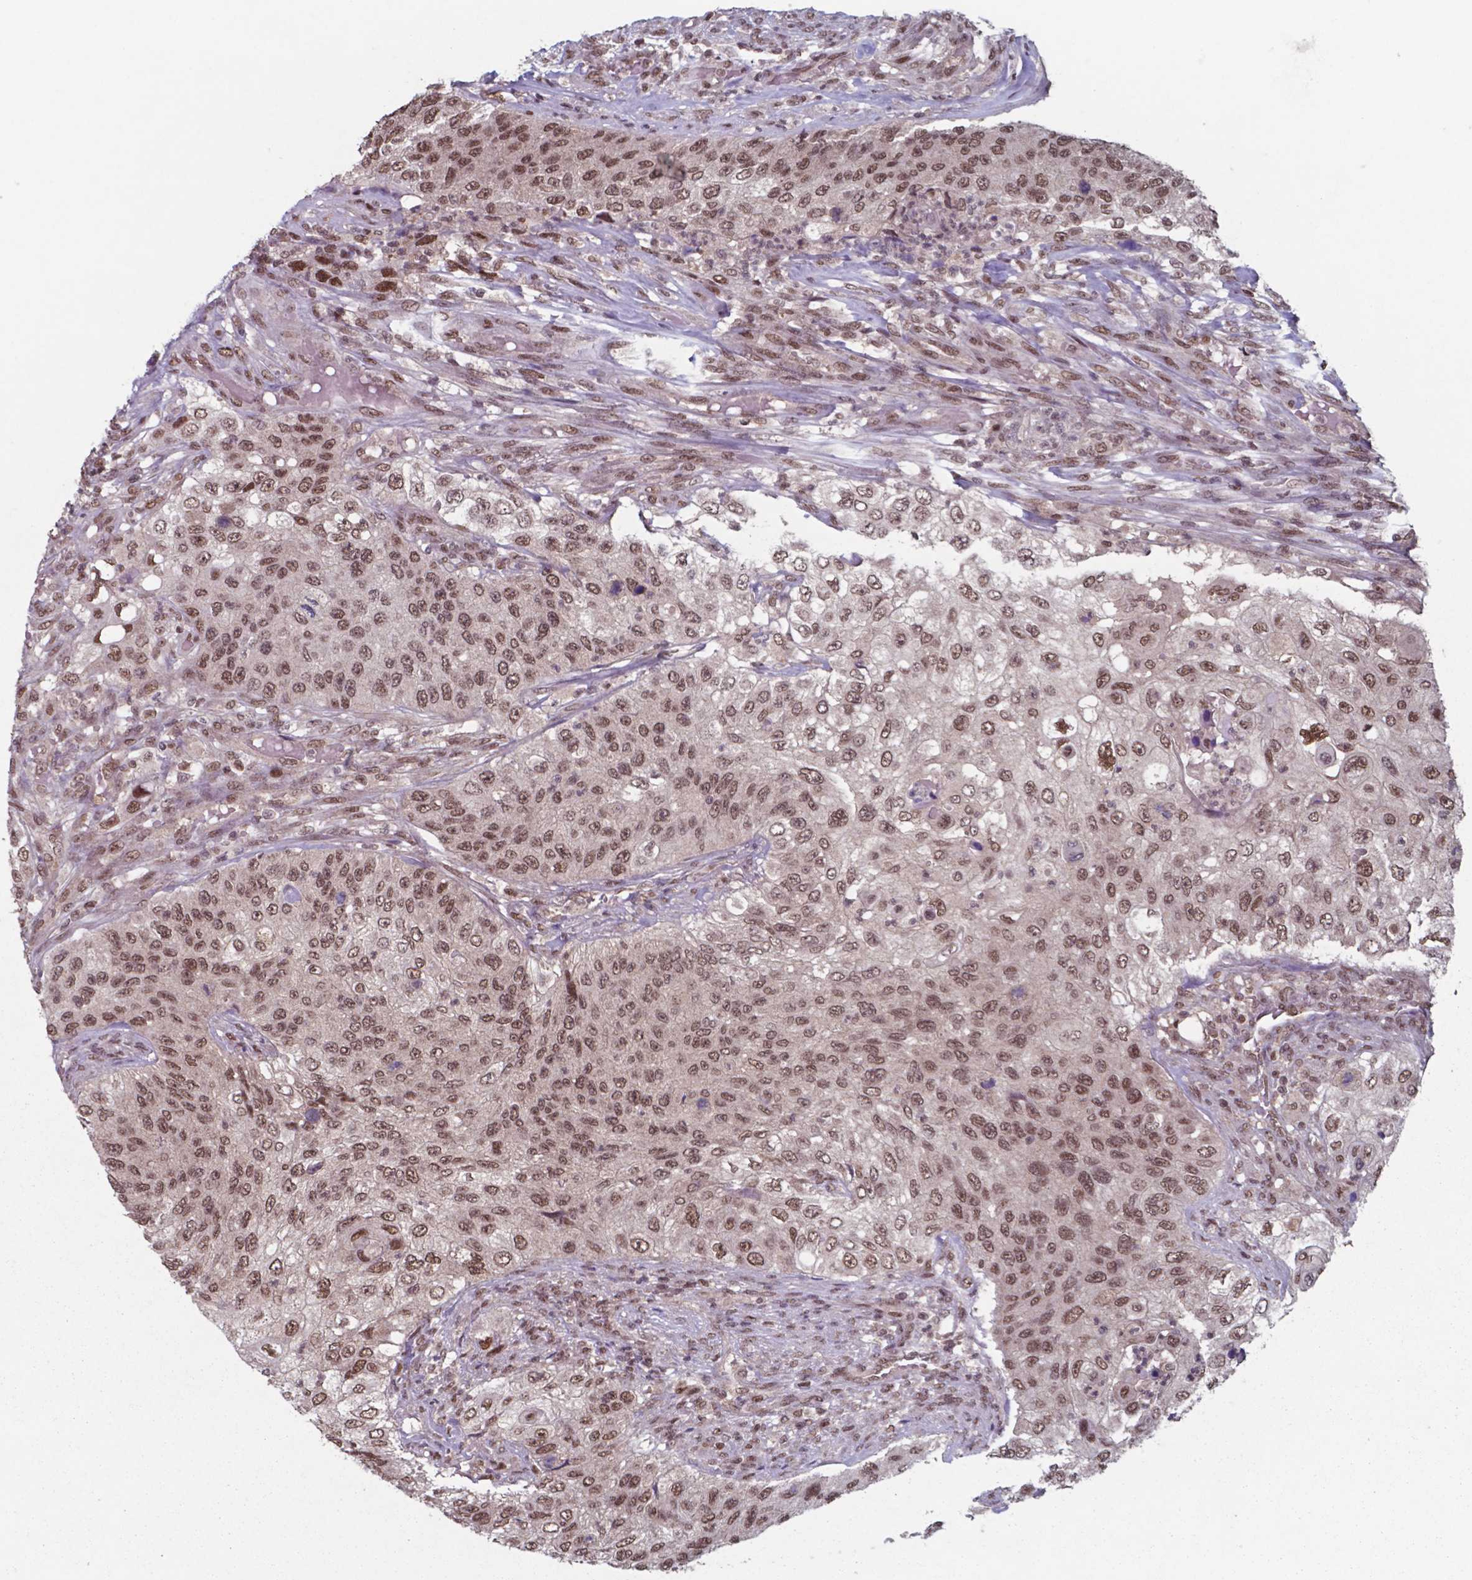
{"staining": {"intensity": "moderate", "quantity": ">75%", "location": "nuclear"}, "tissue": "urothelial cancer", "cell_type": "Tumor cells", "image_type": "cancer", "snomed": [{"axis": "morphology", "description": "Urothelial carcinoma, High grade"}, {"axis": "topography", "description": "Urinary bladder"}], "caption": "High-grade urothelial carcinoma stained with DAB (3,3'-diaminobenzidine) immunohistochemistry (IHC) reveals medium levels of moderate nuclear positivity in about >75% of tumor cells. (DAB IHC with brightfield microscopy, high magnification).", "gene": "UBA1", "patient": {"sex": "female", "age": 60}}